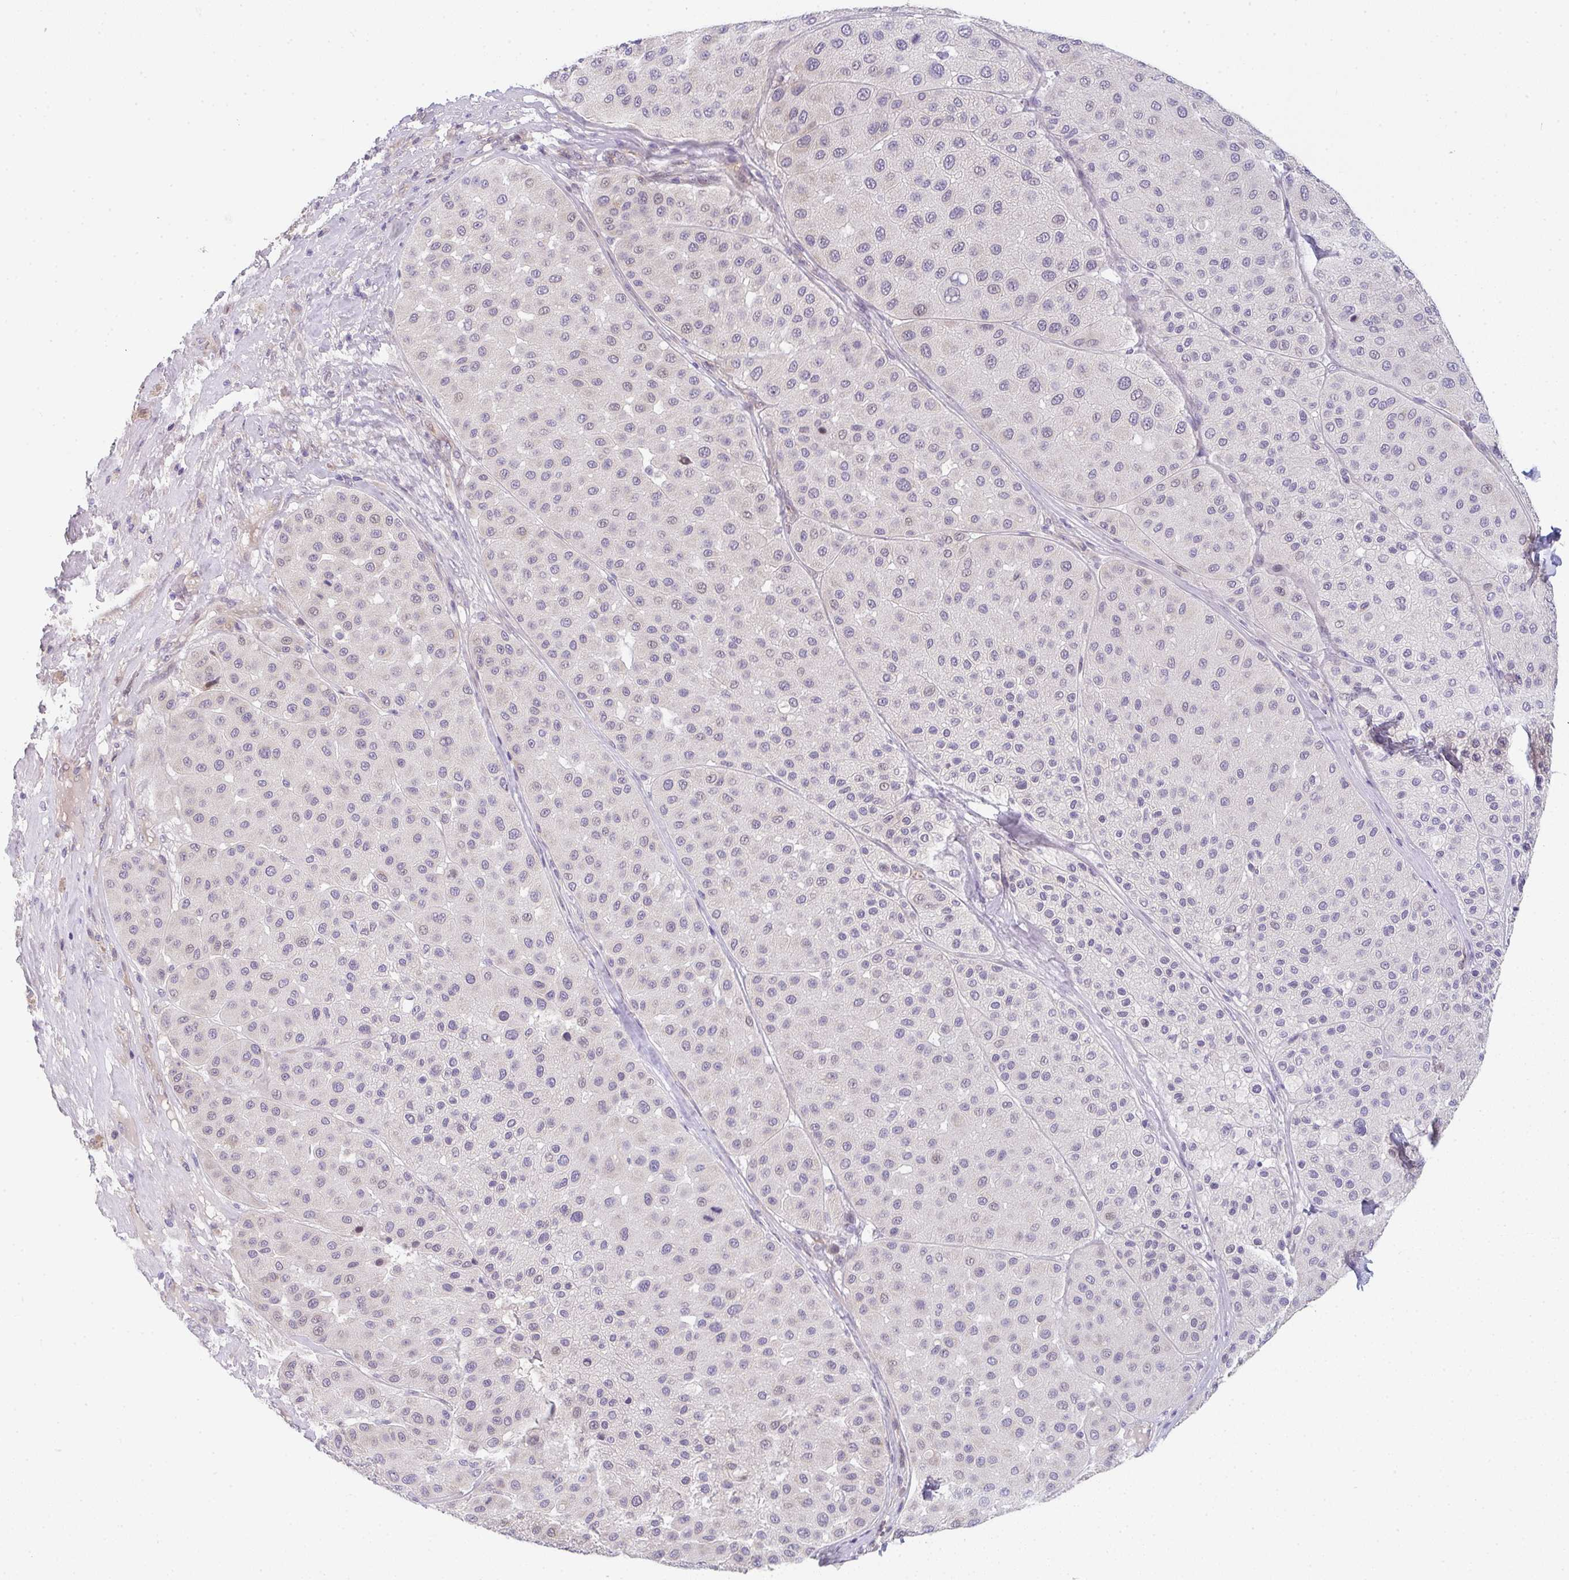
{"staining": {"intensity": "negative", "quantity": "none", "location": "none"}, "tissue": "melanoma", "cell_type": "Tumor cells", "image_type": "cancer", "snomed": [{"axis": "morphology", "description": "Malignant melanoma, Metastatic site"}, {"axis": "topography", "description": "Smooth muscle"}], "caption": "A micrograph of human malignant melanoma (metastatic site) is negative for staining in tumor cells.", "gene": "TNFRSF10A", "patient": {"sex": "male", "age": 41}}